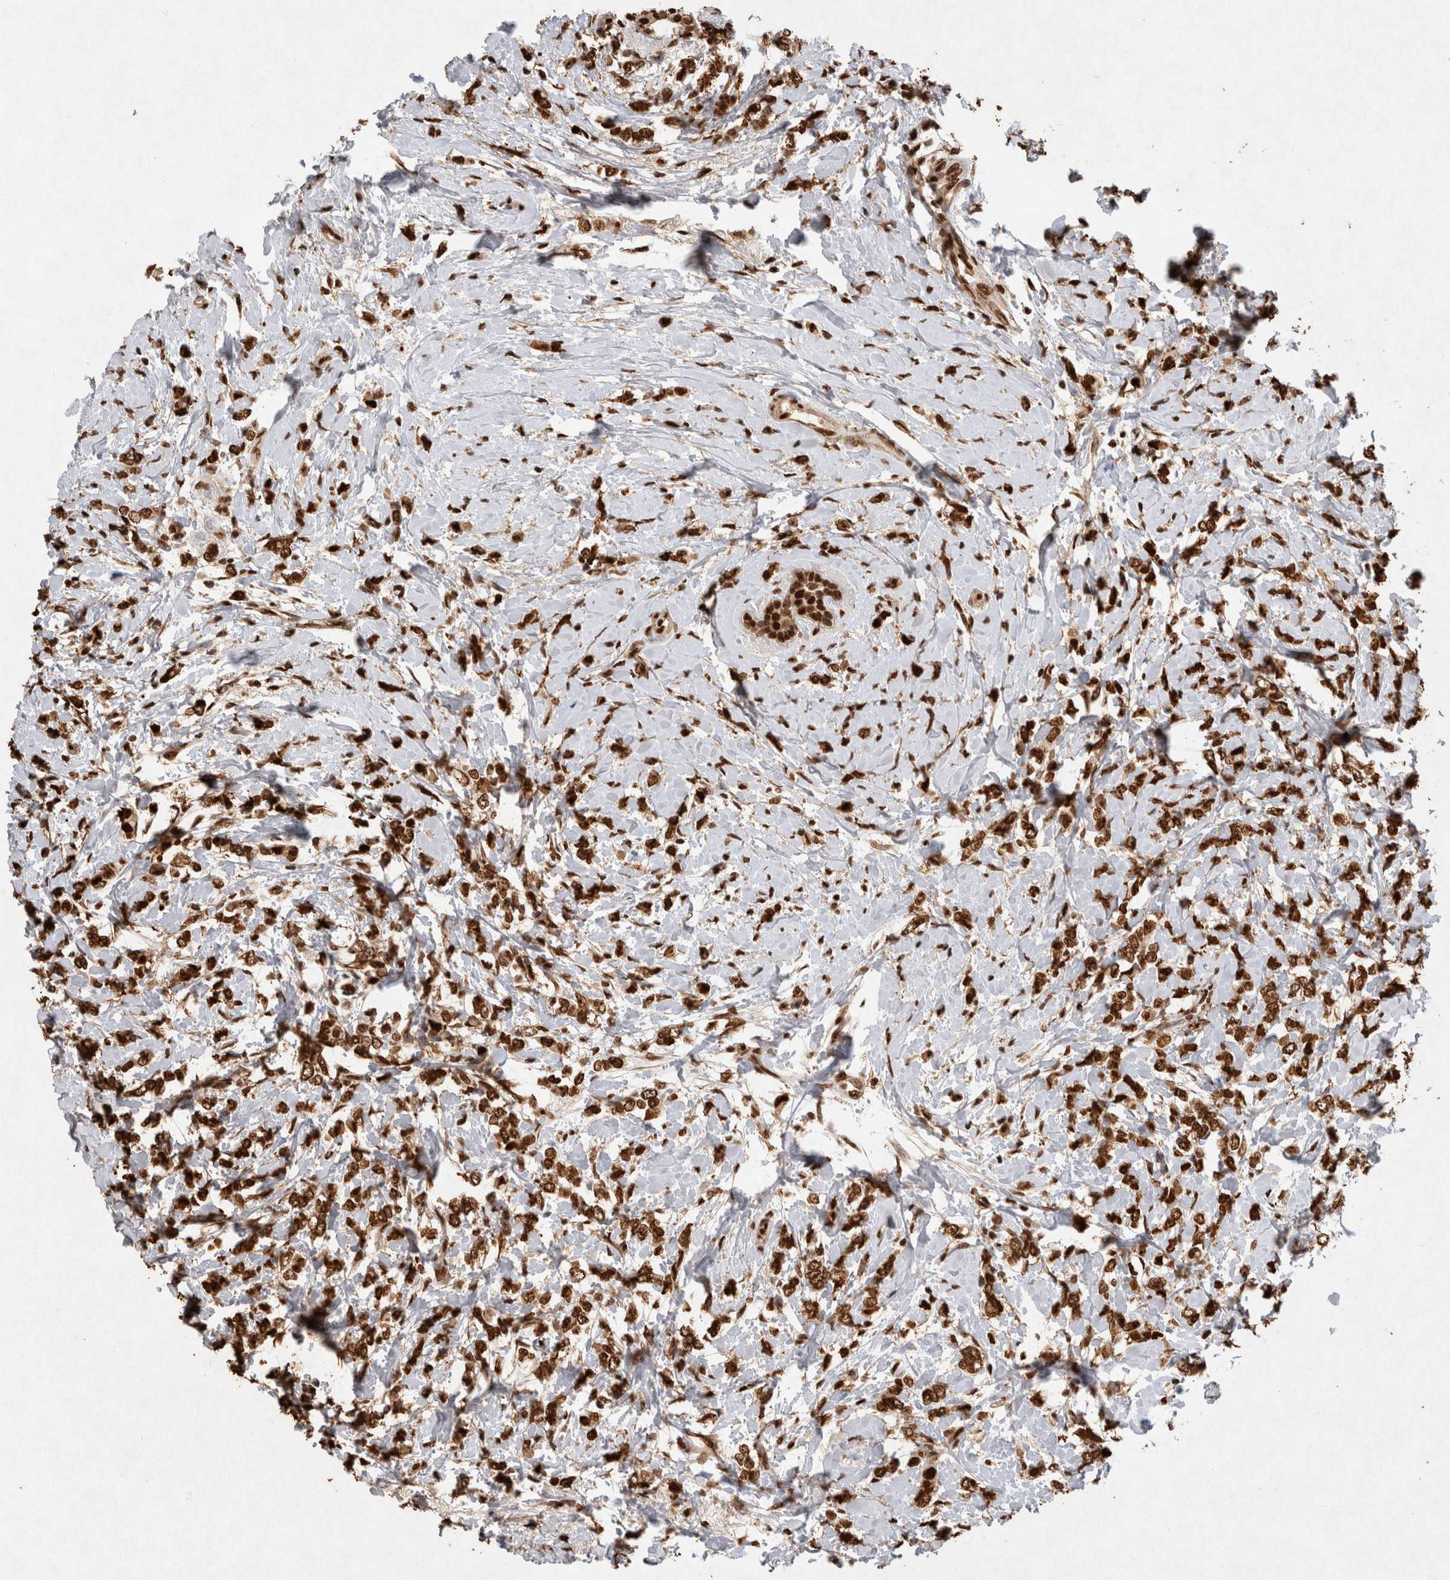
{"staining": {"intensity": "strong", "quantity": ">75%", "location": "nuclear"}, "tissue": "breast cancer", "cell_type": "Tumor cells", "image_type": "cancer", "snomed": [{"axis": "morphology", "description": "Normal tissue, NOS"}, {"axis": "morphology", "description": "Lobular carcinoma"}, {"axis": "topography", "description": "Breast"}], "caption": "Human breast lobular carcinoma stained for a protein (brown) exhibits strong nuclear positive staining in about >75% of tumor cells.", "gene": "HDGF", "patient": {"sex": "female", "age": 47}}